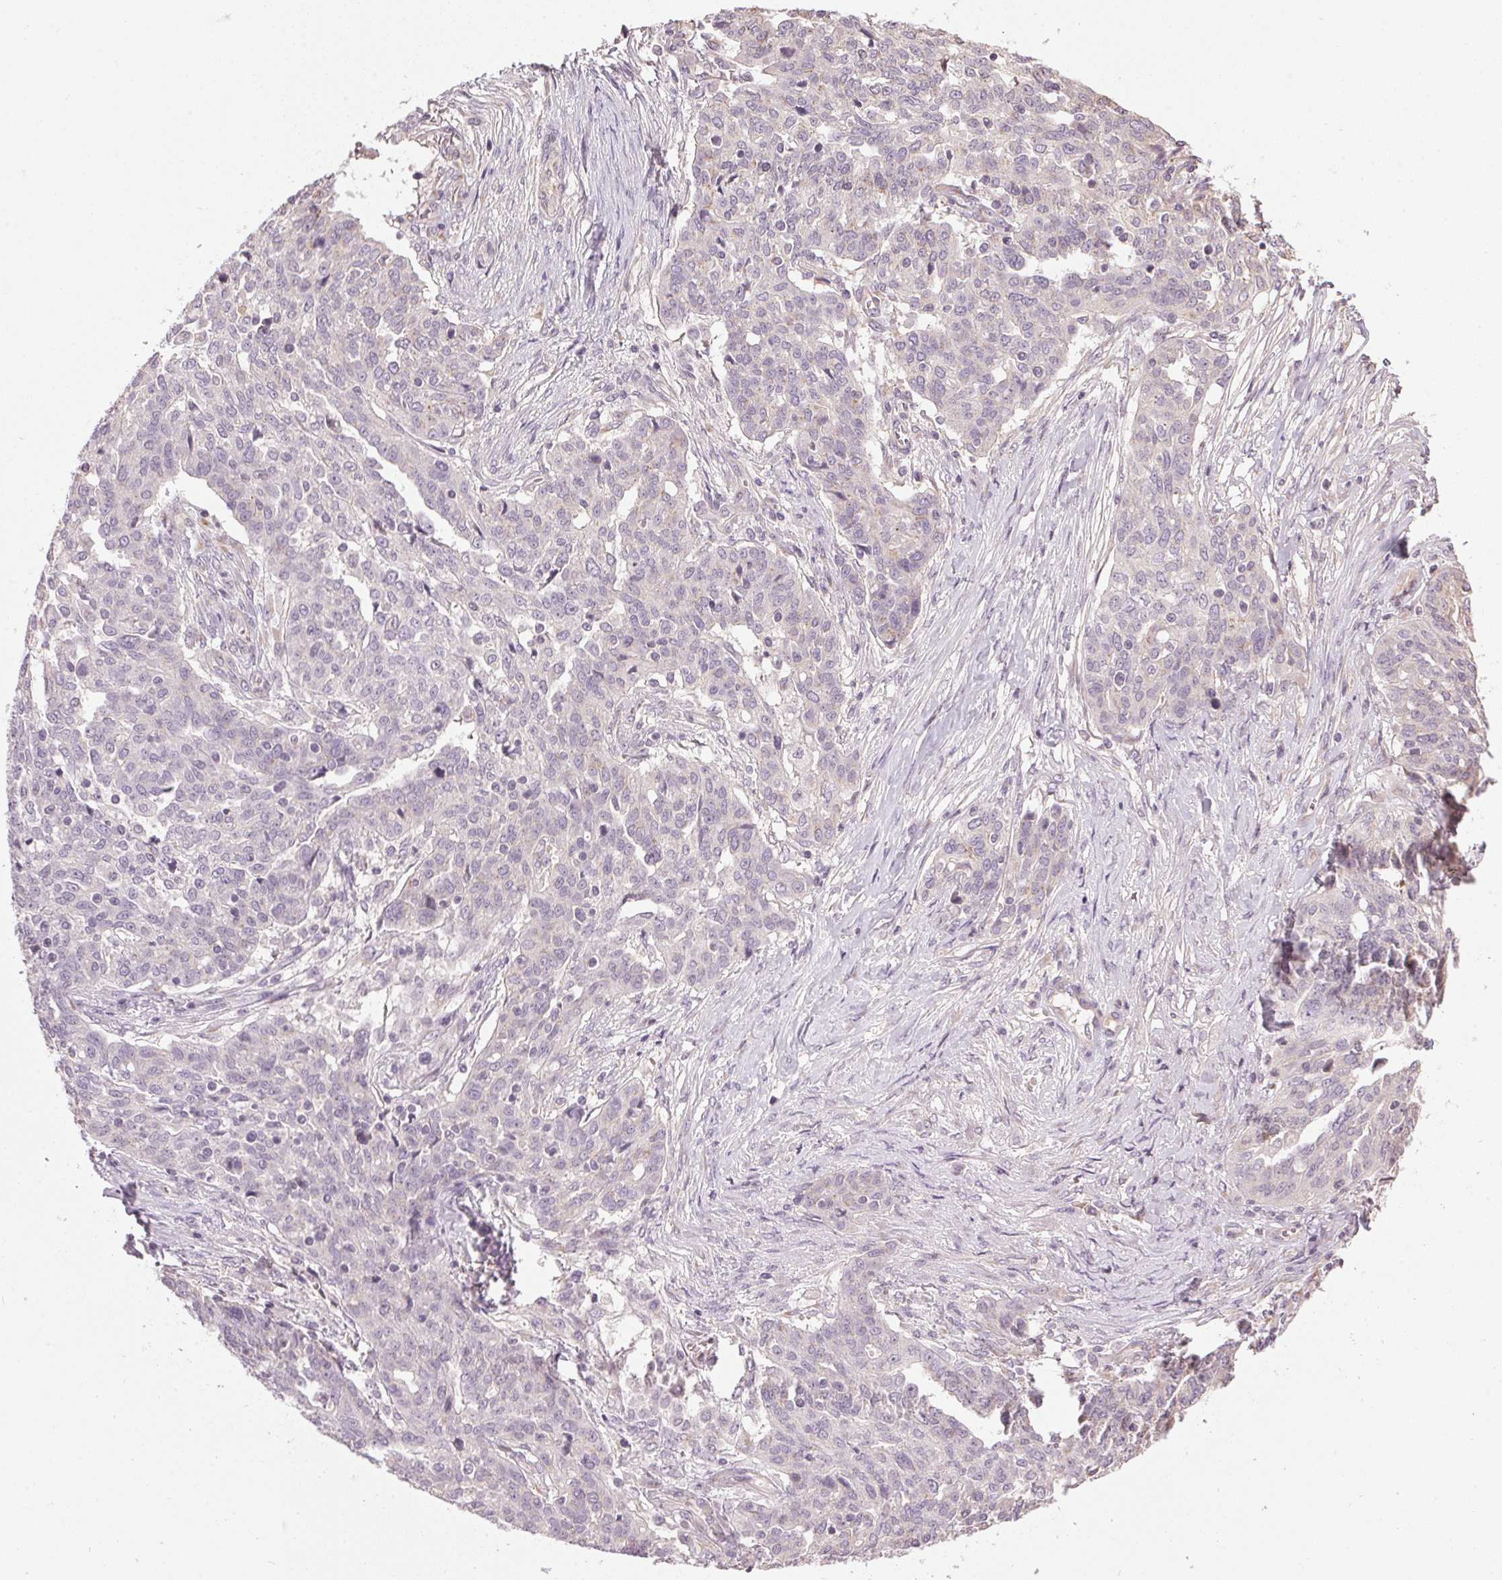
{"staining": {"intensity": "negative", "quantity": "none", "location": "none"}, "tissue": "ovarian cancer", "cell_type": "Tumor cells", "image_type": "cancer", "snomed": [{"axis": "morphology", "description": "Cystadenocarcinoma, serous, NOS"}, {"axis": "topography", "description": "Ovary"}], "caption": "High power microscopy micrograph of an immunohistochemistry micrograph of ovarian cancer (serous cystadenocarcinoma), revealing no significant staining in tumor cells. (Brightfield microscopy of DAB (3,3'-diaminobenzidine) IHC at high magnification).", "gene": "GOLPH3", "patient": {"sex": "female", "age": 67}}